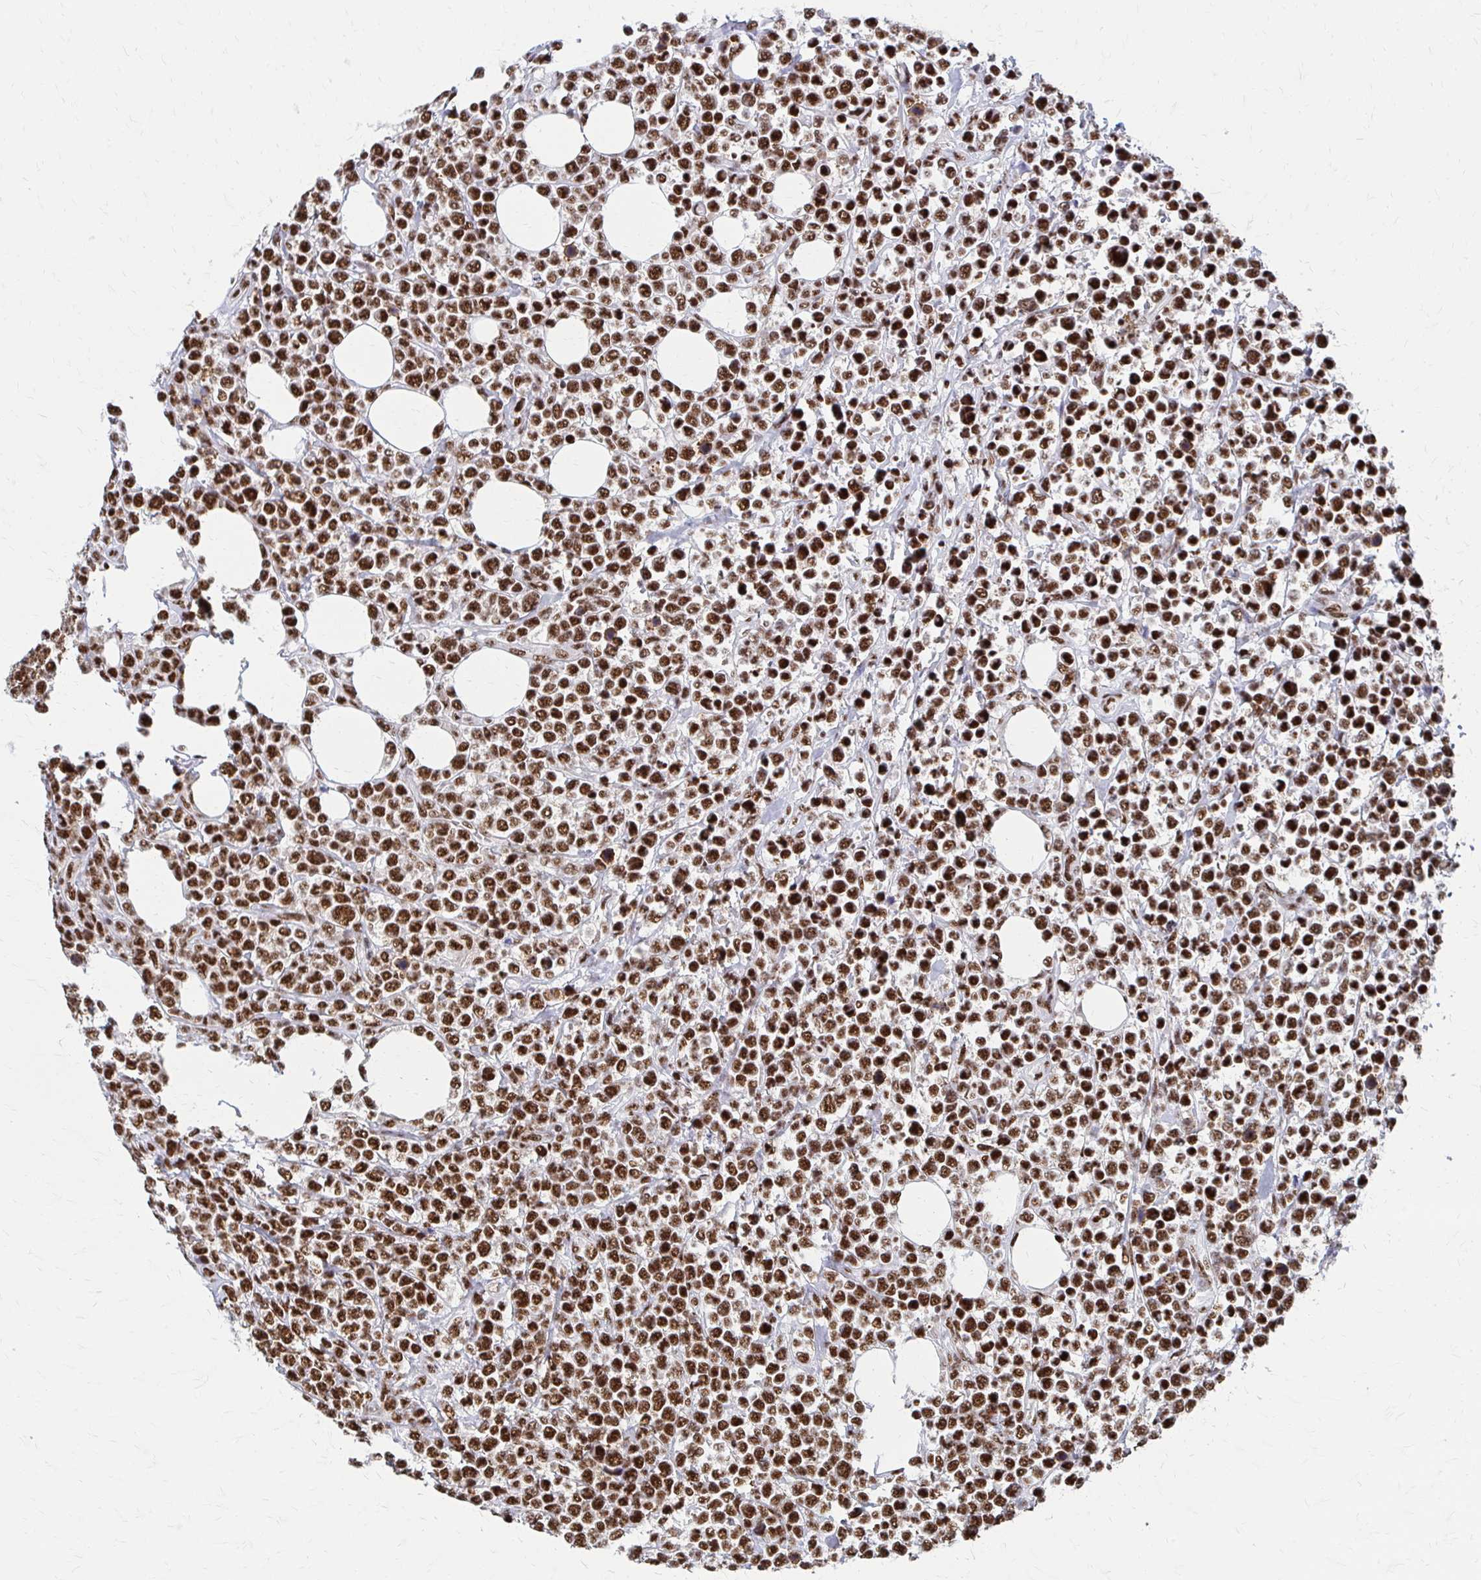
{"staining": {"intensity": "strong", "quantity": ">75%", "location": "nuclear"}, "tissue": "lymphoma", "cell_type": "Tumor cells", "image_type": "cancer", "snomed": [{"axis": "morphology", "description": "Malignant lymphoma, non-Hodgkin's type, High grade"}, {"axis": "topography", "description": "Soft tissue"}], "caption": "Immunohistochemistry (IHC) staining of high-grade malignant lymphoma, non-Hodgkin's type, which displays high levels of strong nuclear positivity in about >75% of tumor cells indicating strong nuclear protein positivity. The staining was performed using DAB (brown) for protein detection and nuclei were counterstained in hematoxylin (blue).", "gene": "CNKSR3", "patient": {"sex": "female", "age": 56}}